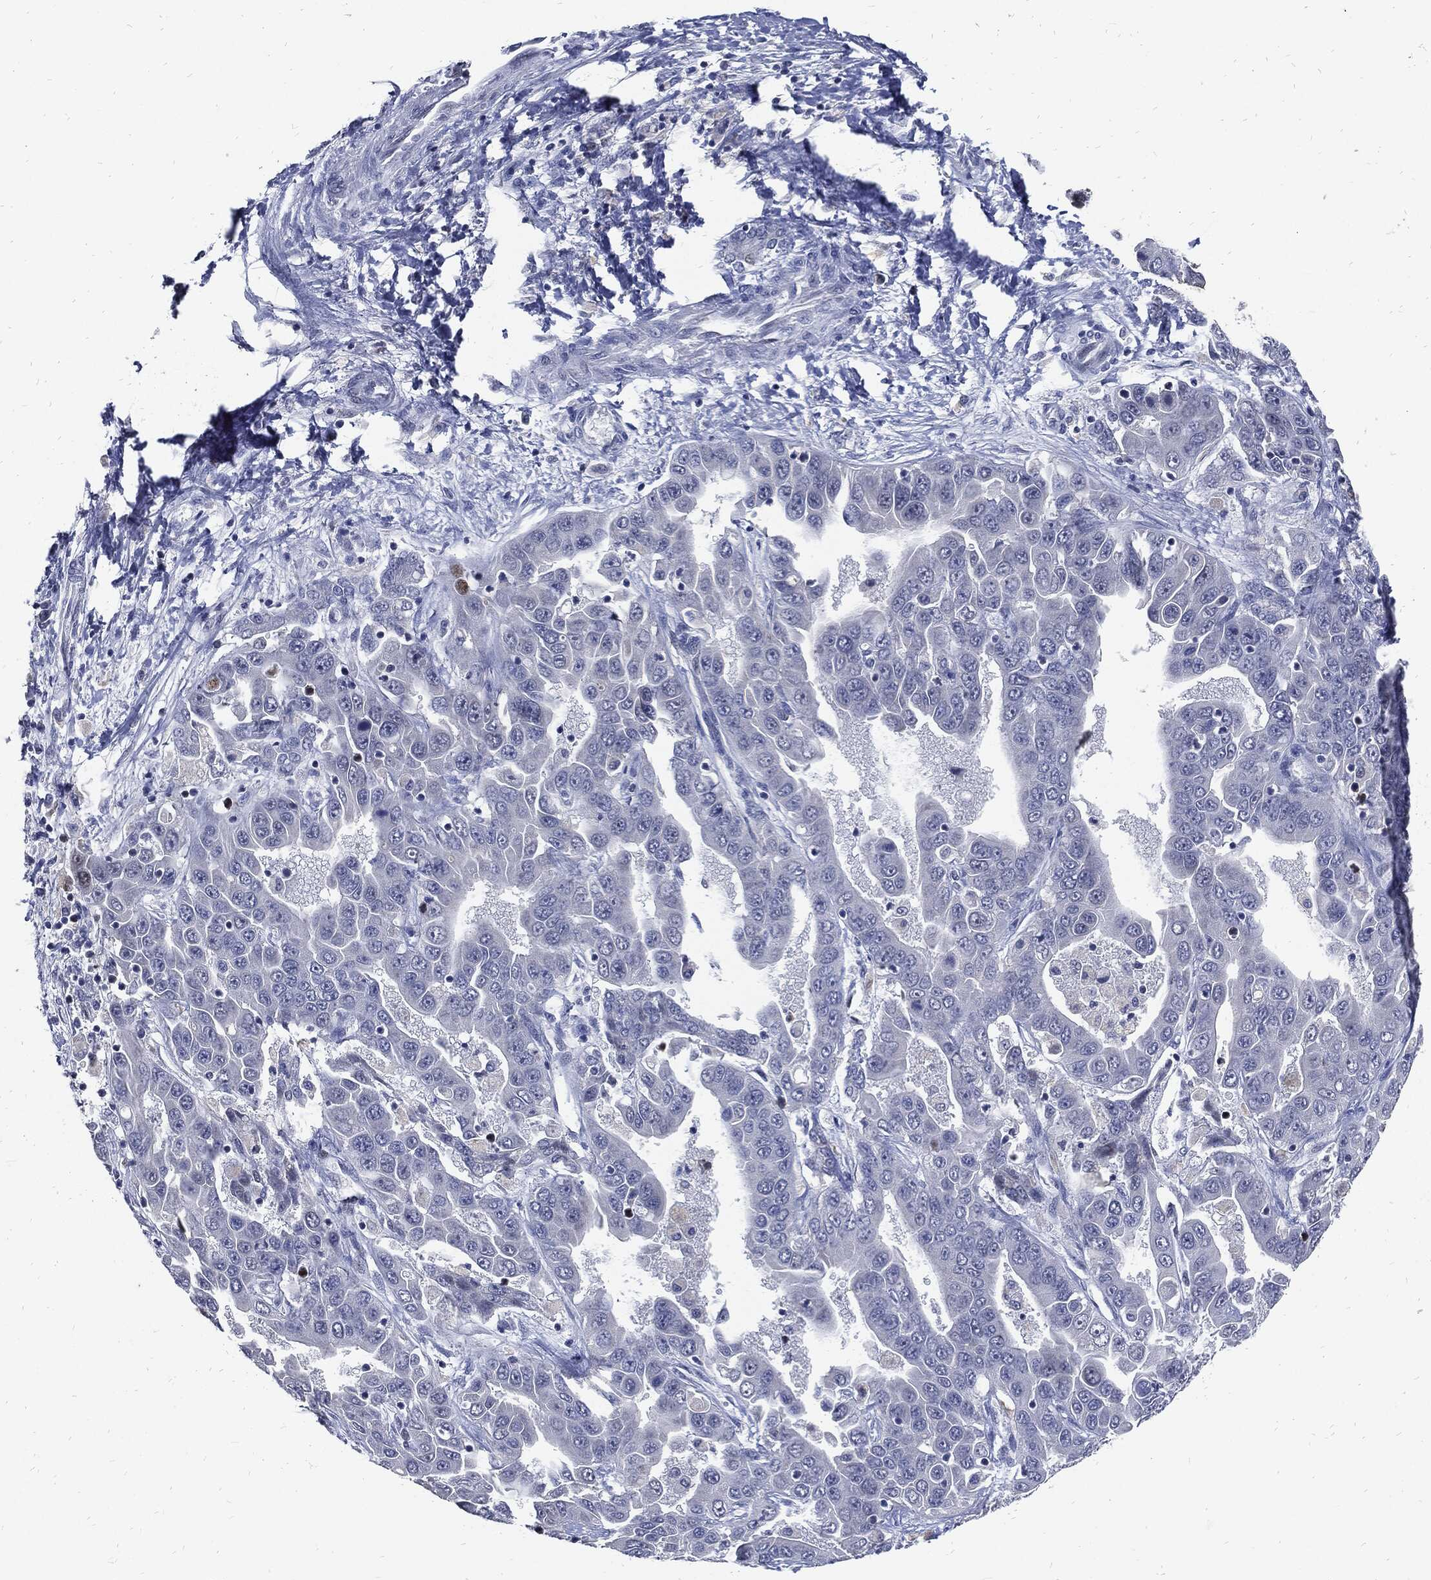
{"staining": {"intensity": "strong", "quantity": "<25%", "location": "nuclear"}, "tissue": "liver cancer", "cell_type": "Tumor cells", "image_type": "cancer", "snomed": [{"axis": "morphology", "description": "Cholangiocarcinoma"}, {"axis": "topography", "description": "Liver"}], "caption": "Protein expression analysis of human liver cholangiocarcinoma reveals strong nuclear positivity in about <25% of tumor cells.", "gene": "NBN", "patient": {"sex": "female", "age": 52}}